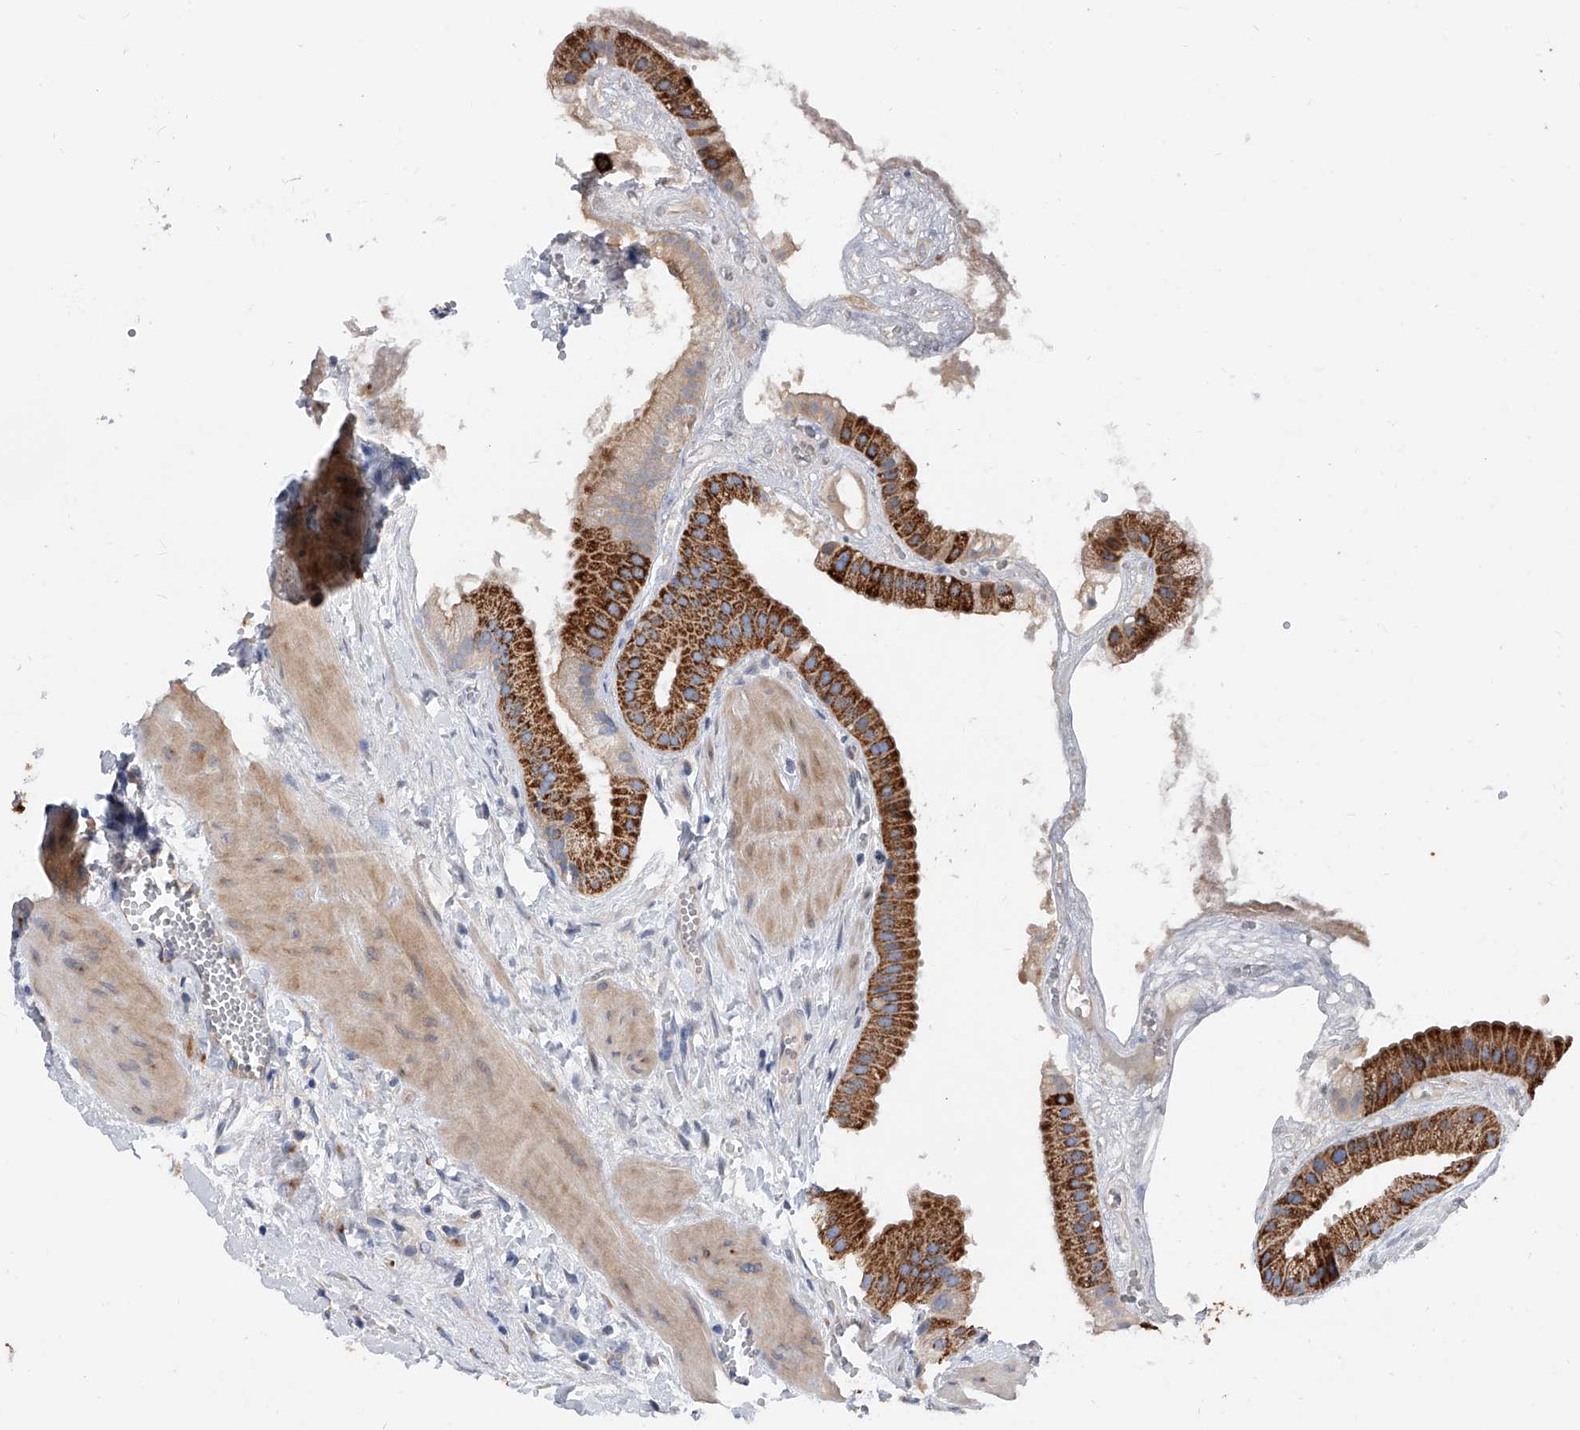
{"staining": {"intensity": "strong", "quantity": ">75%", "location": "cytoplasmic/membranous"}, "tissue": "gallbladder", "cell_type": "Glandular cells", "image_type": "normal", "snomed": [{"axis": "morphology", "description": "Normal tissue, NOS"}, {"axis": "topography", "description": "Gallbladder"}], "caption": "Immunohistochemical staining of benign human gallbladder demonstrates strong cytoplasmic/membranous protein staining in about >75% of glandular cells.", "gene": "PDSS2", "patient": {"sex": "male", "age": 55}}